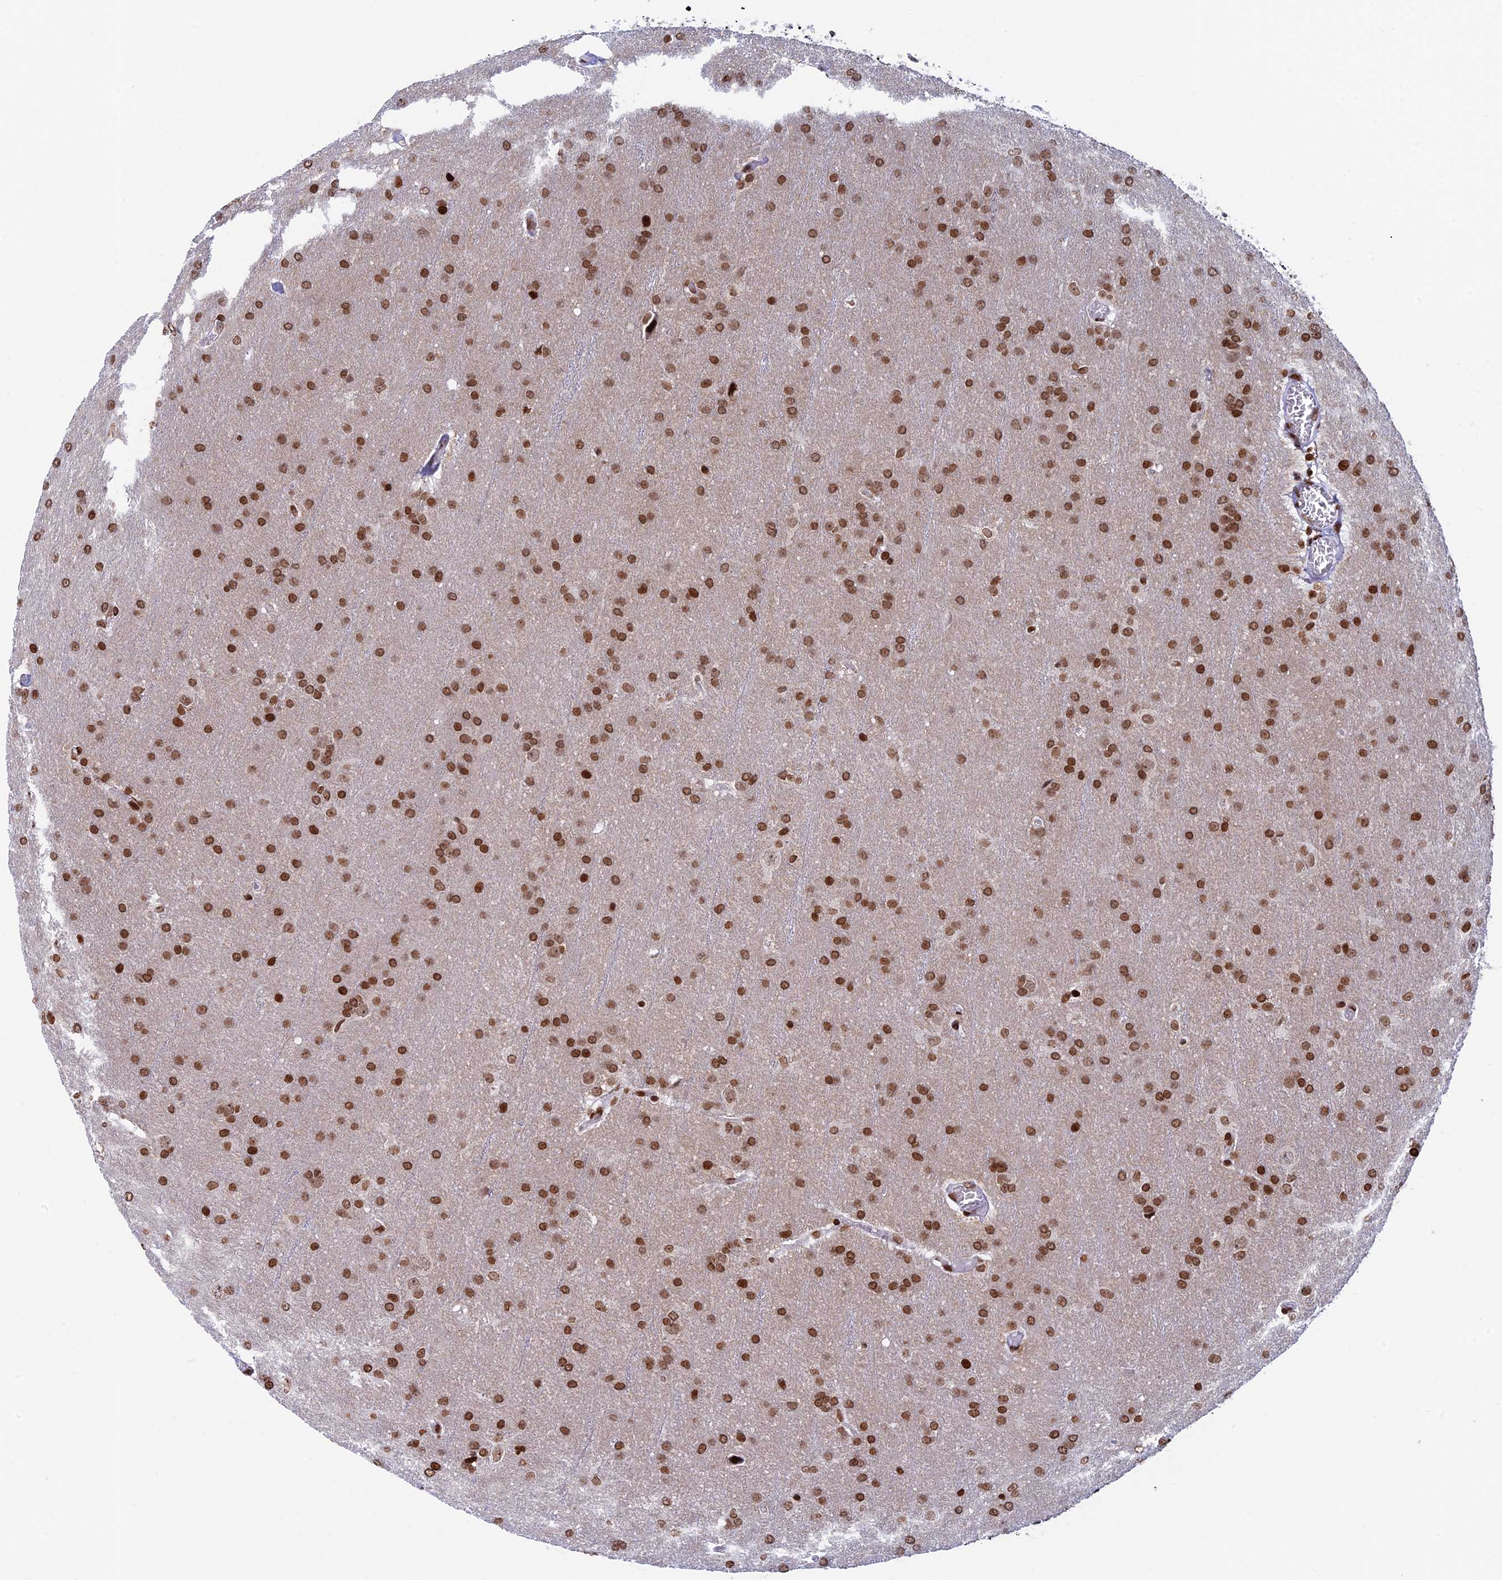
{"staining": {"intensity": "moderate", "quantity": ">75%", "location": "nuclear"}, "tissue": "glioma", "cell_type": "Tumor cells", "image_type": "cancer", "snomed": [{"axis": "morphology", "description": "Glioma, malignant, Low grade"}, {"axis": "topography", "description": "Brain"}], "caption": "A micrograph of human malignant low-grade glioma stained for a protein demonstrates moderate nuclear brown staining in tumor cells.", "gene": "RPAP1", "patient": {"sex": "female", "age": 32}}